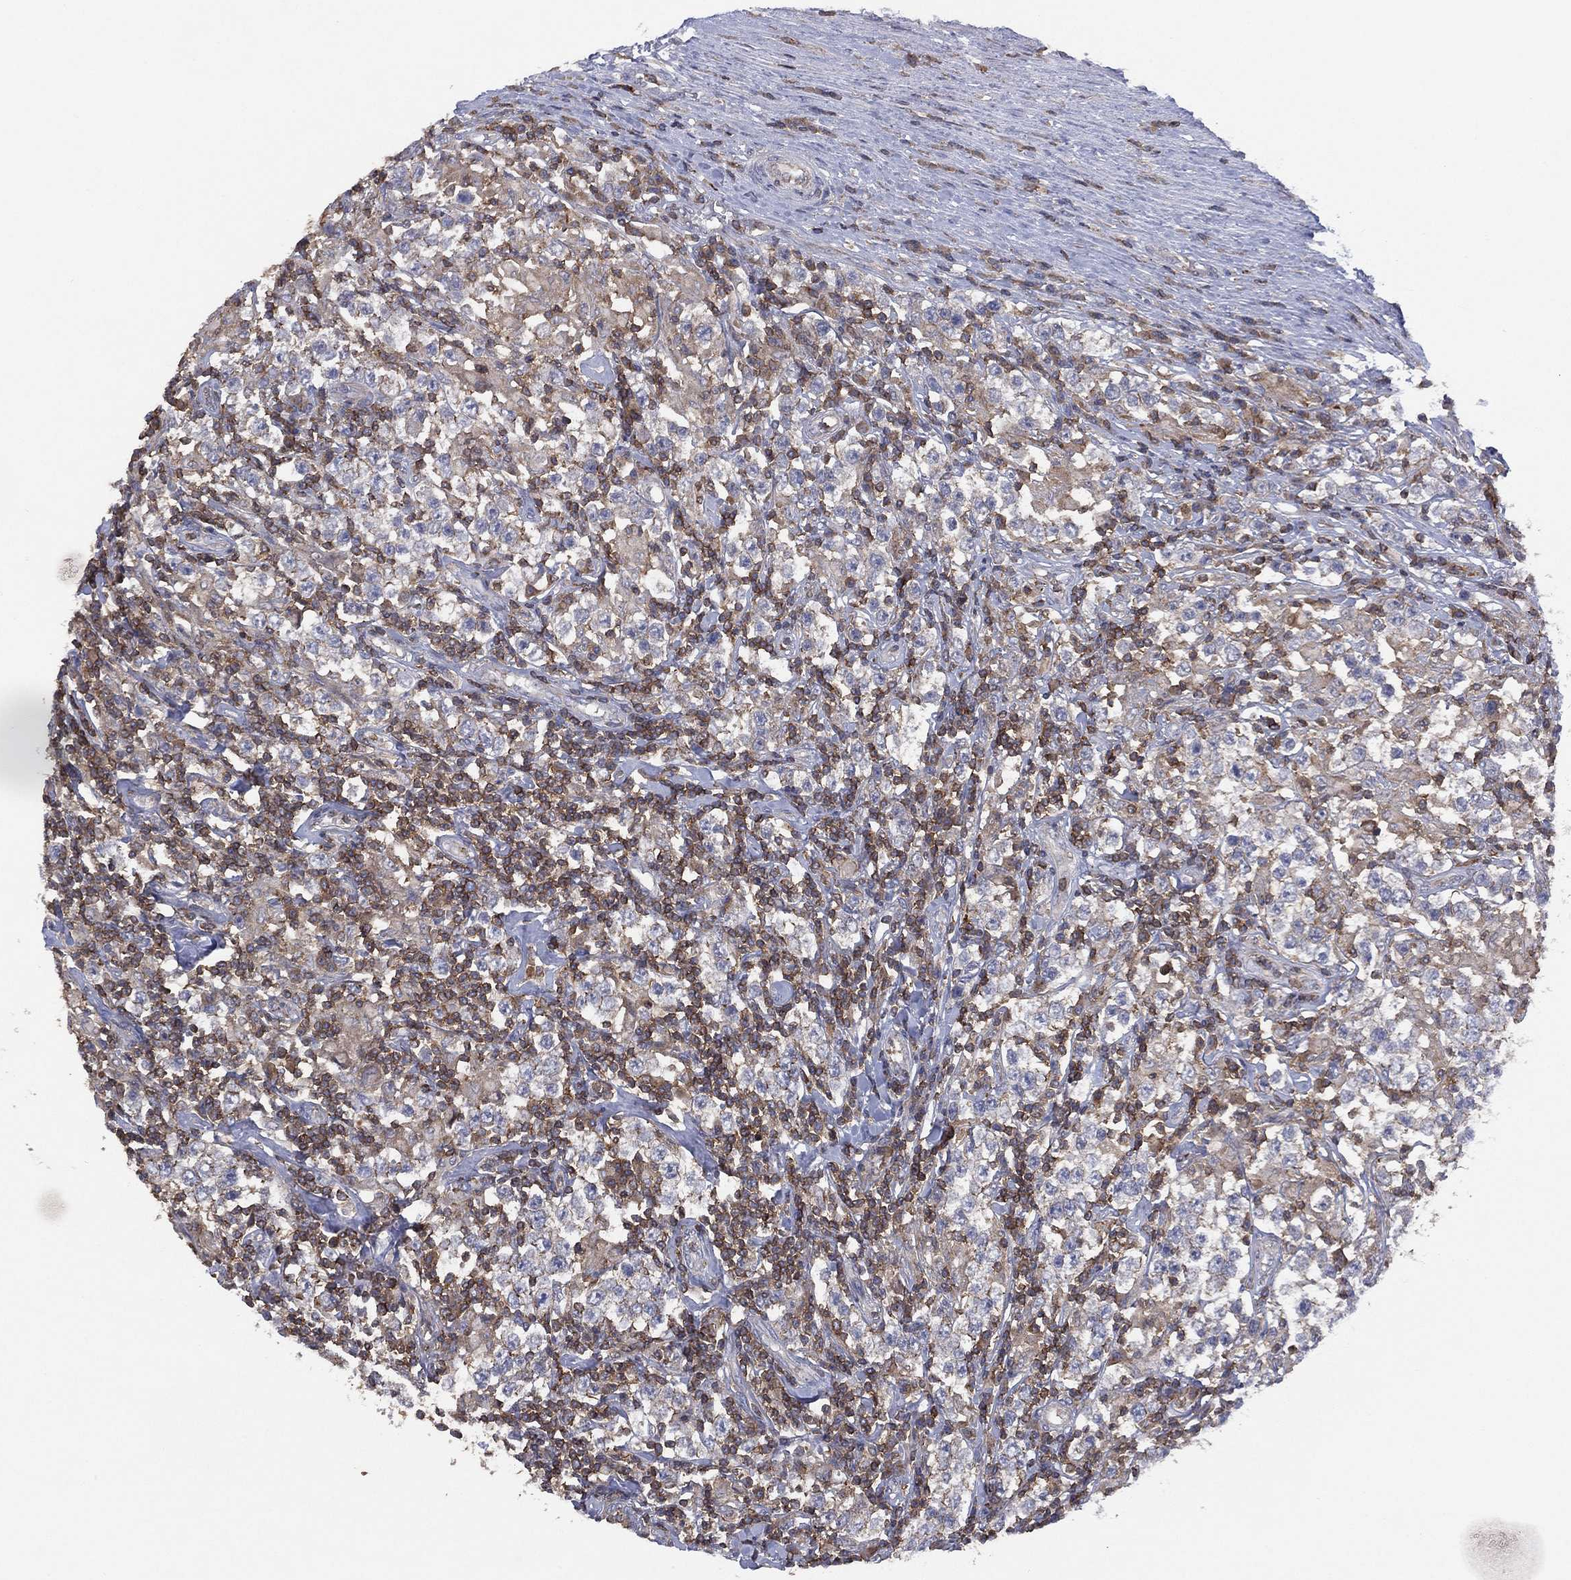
{"staining": {"intensity": "negative", "quantity": "none", "location": "none"}, "tissue": "testis cancer", "cell_type": "Tumor cells", "image_type": "cancer", "snomed": [{"axis": "morphology", "description": "Seminoma, NOS"}, {"axis": "morphology", "description": "Carcinoma, Embryonal, NOS"}, {"axis": "topography", "description": "Testis"}], "caption": "Tumor cells show no significant protein positivity in testis cancer (seminoma).", "gene": "DOCK8", "patient": {"sex": "male", "age": 41}}